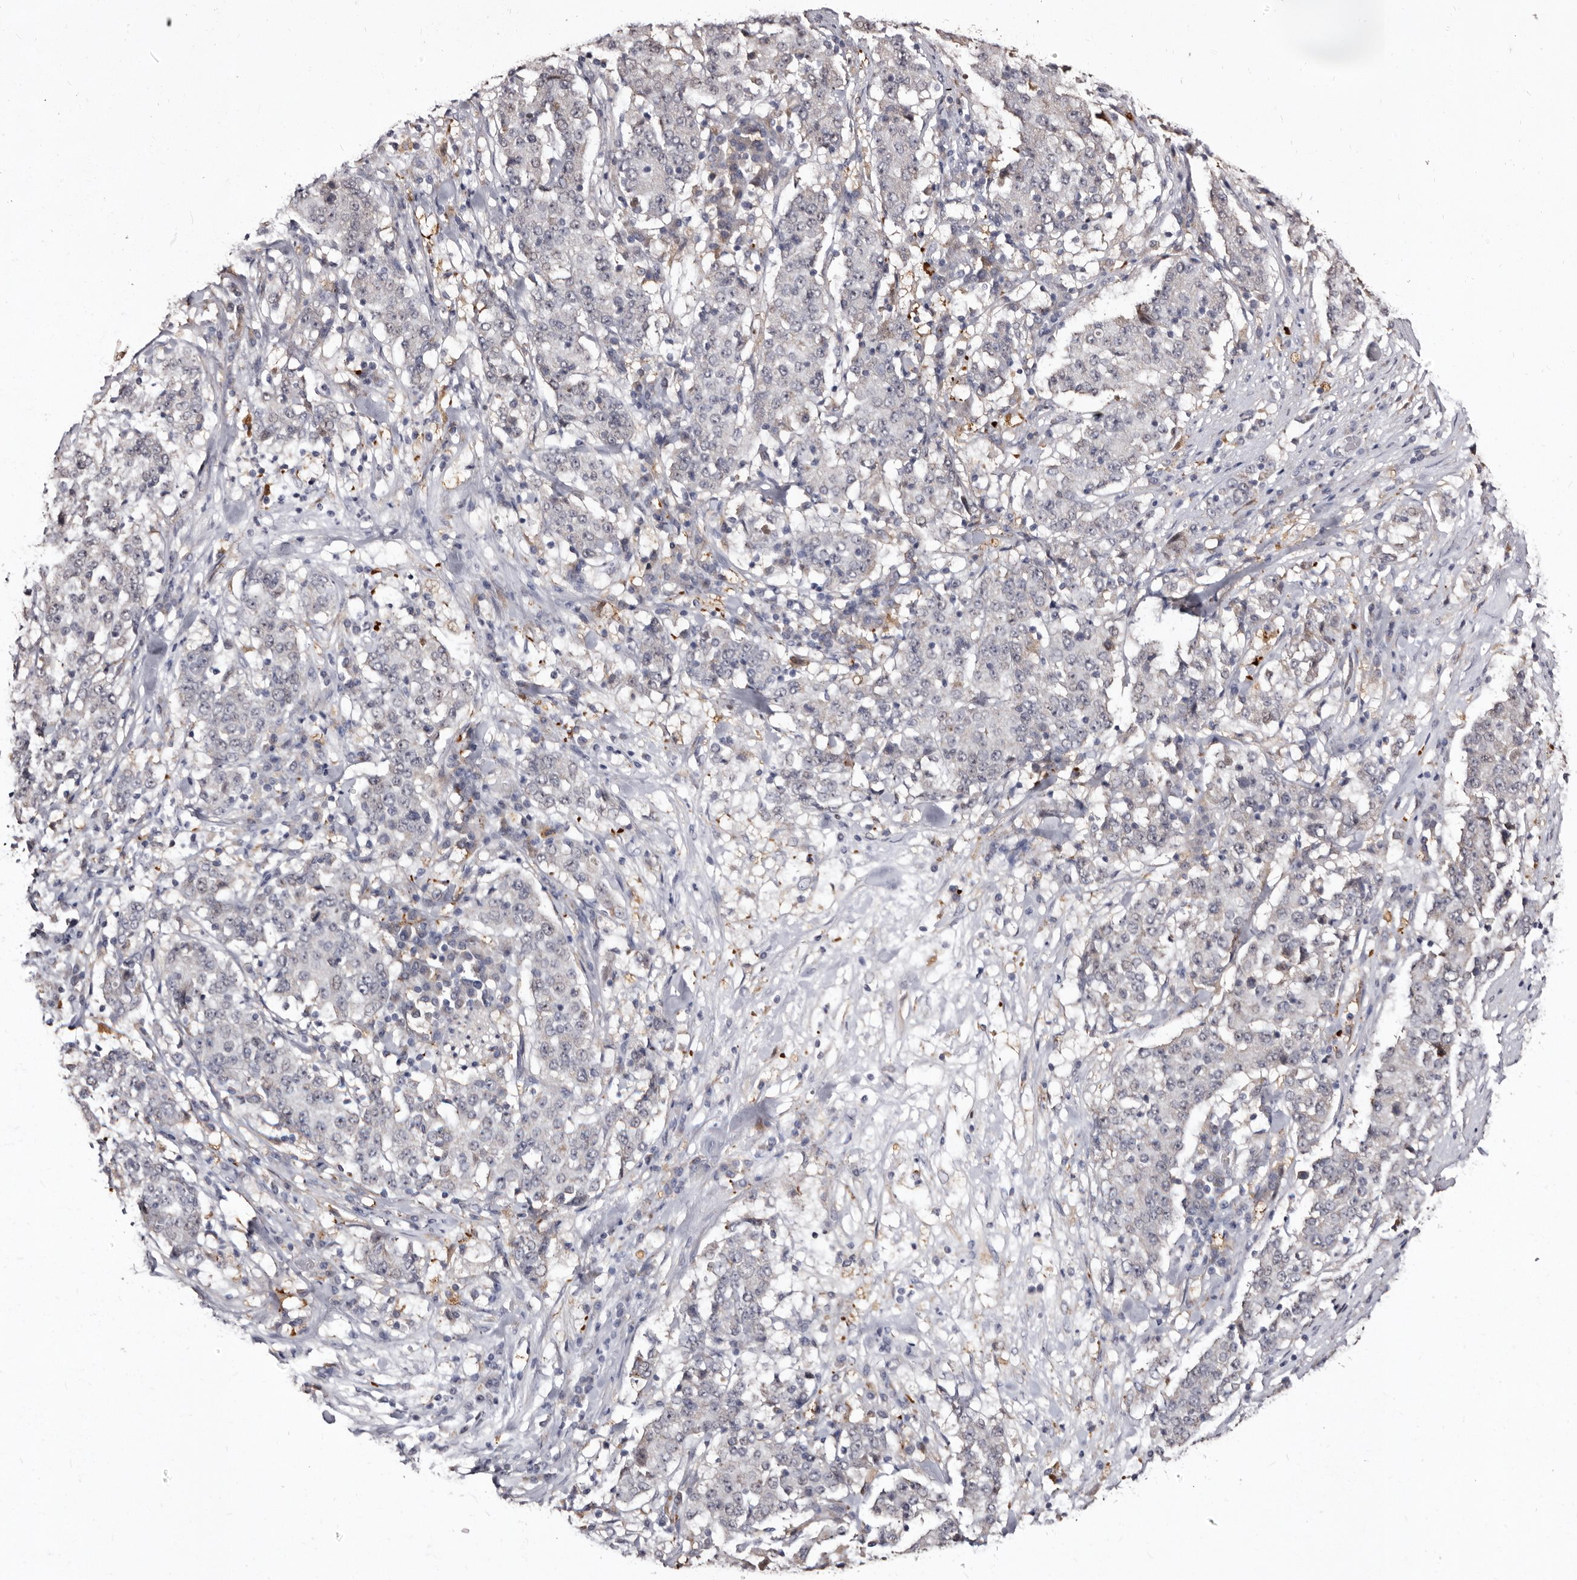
{"staining": {"intensity": "negative", "quantity": "none", "location": "none"}, "tissue": "stomach cancer", "cell_type": "Tumor cells", "image_type": "cancer", "snomed": [{"axis": "morphology", "description": "Adenocarcinoma, NOS"}, {"axis": "topography", "description": "Stomach"}], "caption": "Immunohistochemical staining of adenocarcinoma (stomach) reveals no significant positivity in tumor cells.", "gene": "PTAFR", "patient": {"sex": "male", "age": 59}}